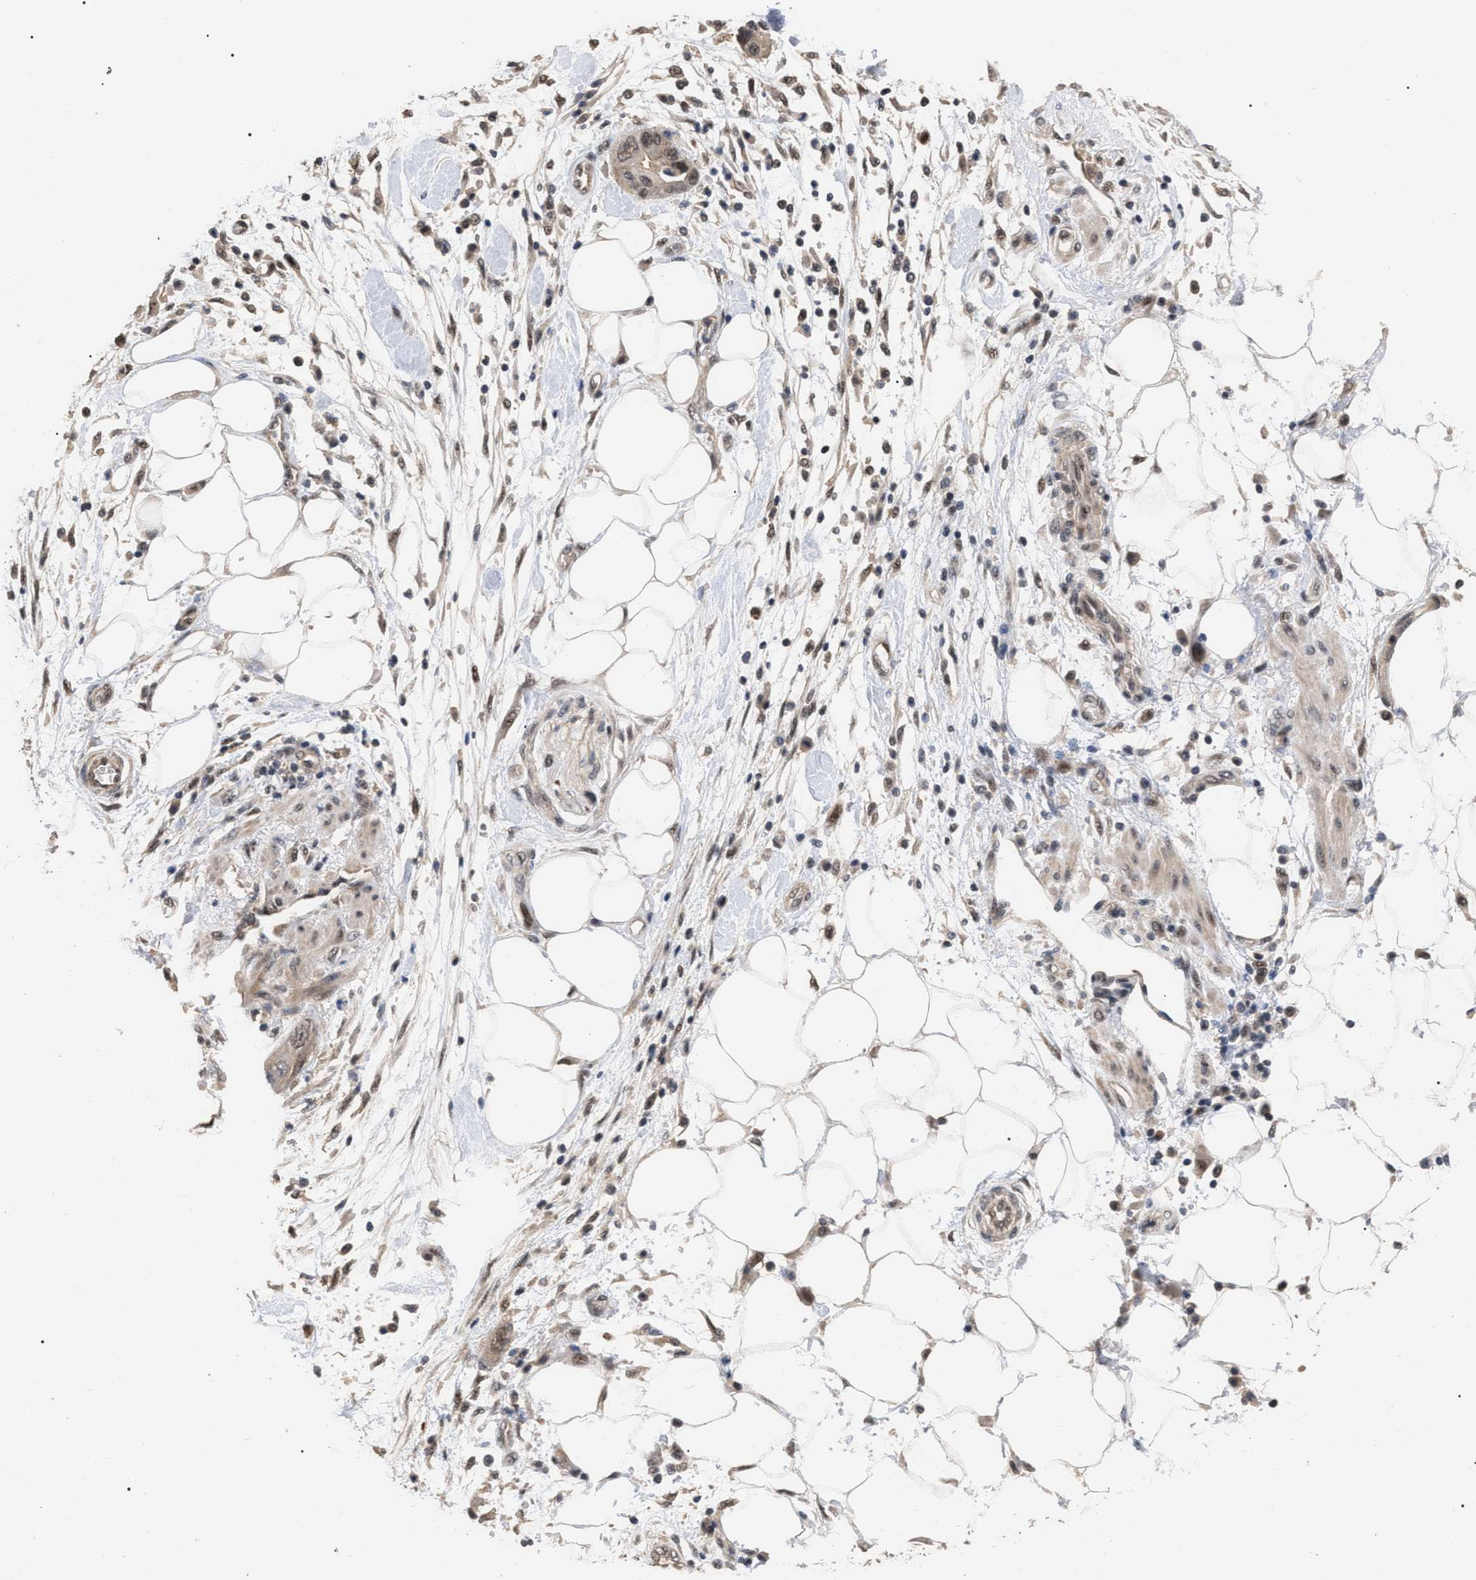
{"staining": {"intensity": "weak", "quantity": ">75%", "location": "cytoplasmic/membranous,nuclear"}, "tissue": "pancreatic cancer", "cell_type": "Tumor cells", "image_type": "cancer", "snomed": [{"axis": "morphology", "description": "Normal tissue, NOS"}, {"axis": "morphology", "description": "Adenocarcinoma, NOS"}, {"axis": "topography", "description": "Pancreas"}], "caption": "About >75% of tumor cells in human pancreatic cancer (adenocarcinoma) show weak cytoplasmic/membranous and nuclear protein expression as visualized by brown immunohistochemical staining.", "gene": "JAZF1", "patient": {"sex": "female", "age": 71}}